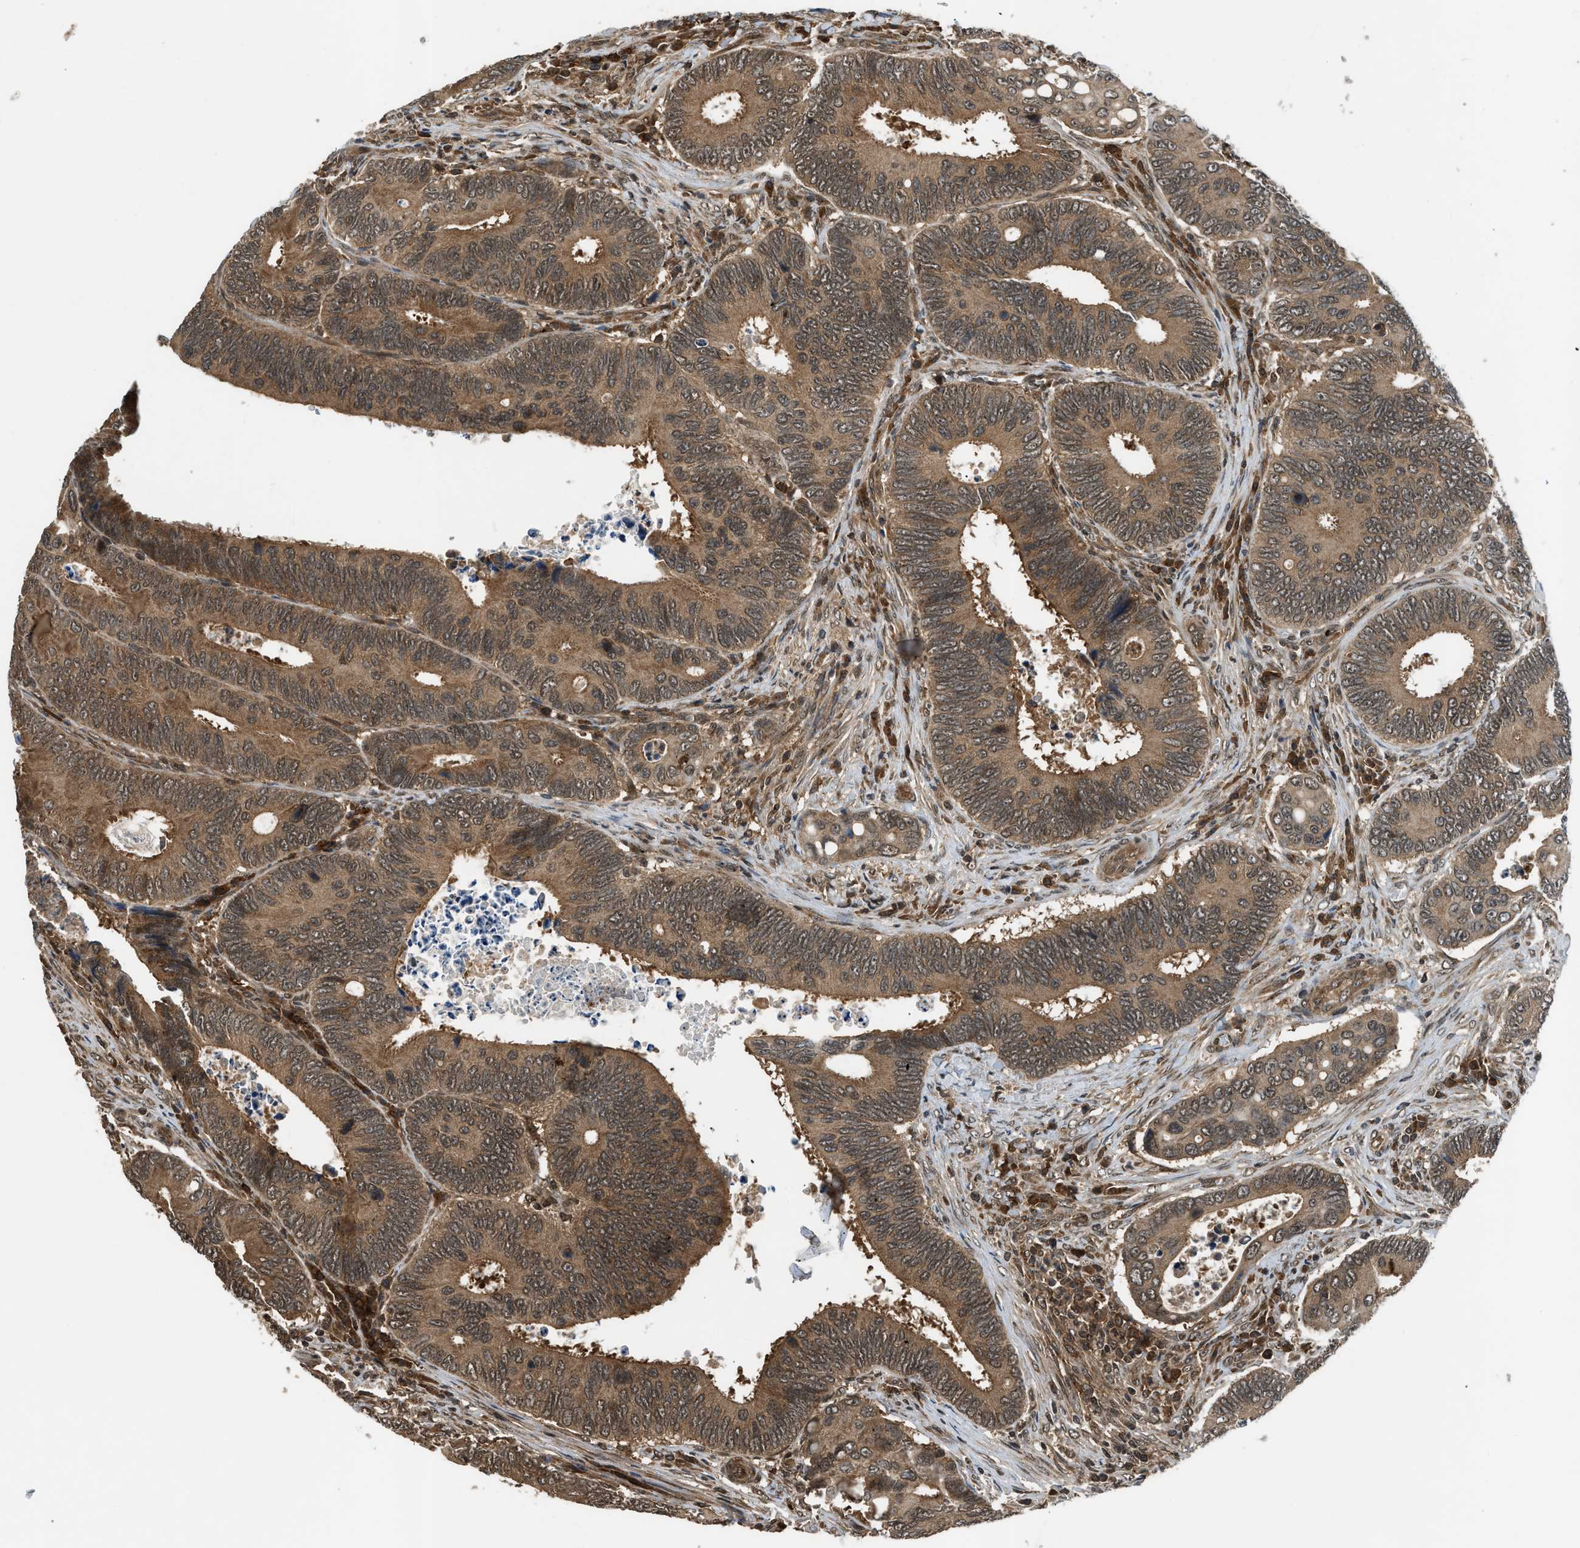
{"staining": {"intensity": "moderate", "quantity": ">75%", "location": "cytoplasmic/membranous"}, "tissue": "colorectal cancer", "cell_type": "Tumor cells", "image_type": "cancer", "snomed": [{"axis": "morphology", "description": "Inflammation, NOS"}, {"axis": "morphology", "description": "Adenocarcinoma, NOS"}, {"axis": "topography", "description": "Colon"}], "caption": "Immunohistochemistry micrograph of neoplastic tissue: human colorectal cancer (adenocarcinoma) stained using immunohistochemistry (IHC) shows medium levels of moderate protein expression localized specifically in the cytoplasmic/membranous of tumor cells, appearing as a cytoplasmic/membranous brown color.", "gene": "RPS6KB1", "patient": {"sex": "male", "age": 72}}